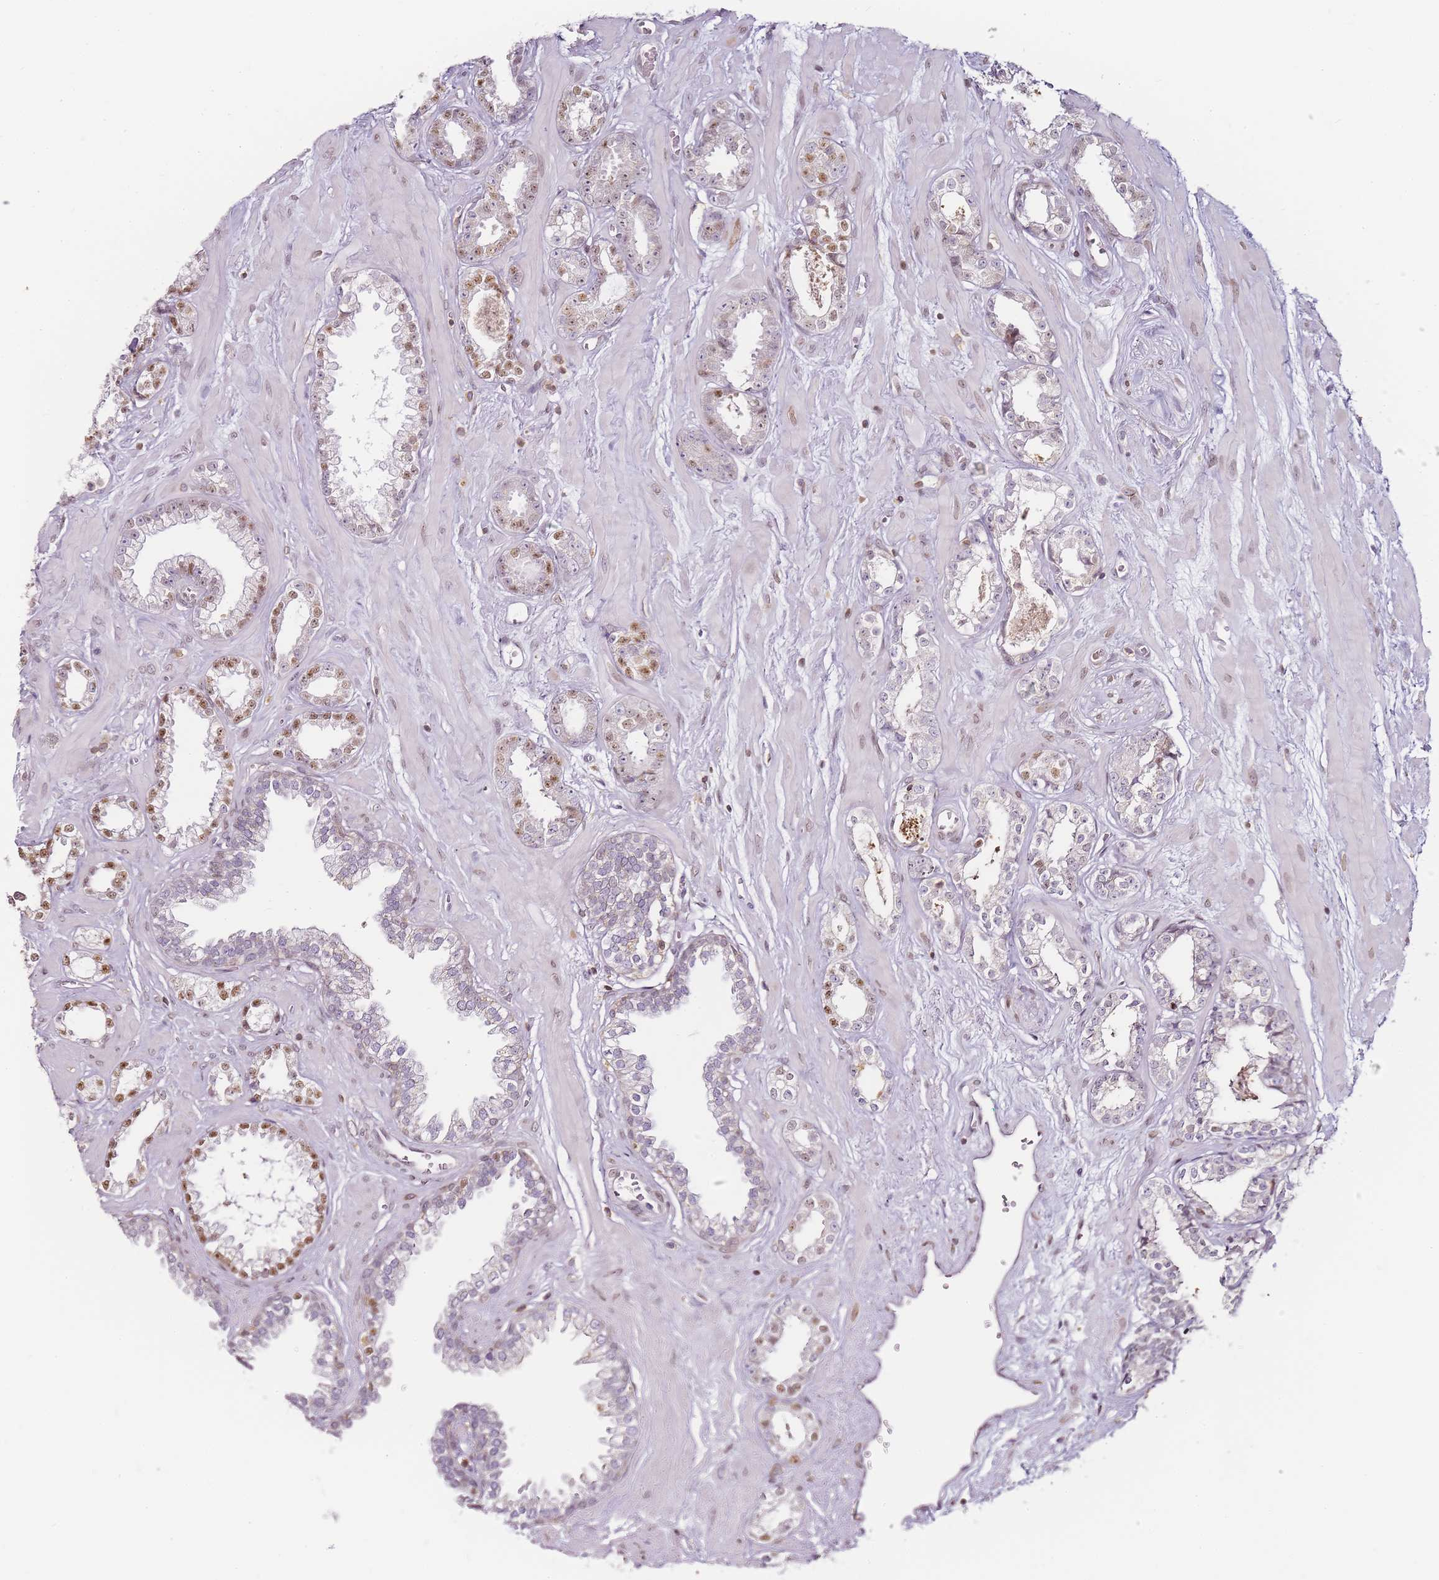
{"staining": {"intensity": "moderate", "quantity": "<25%", "location": "nuclear"}, "tissue": "prostate cancer", "cell_type": "Tumor cells", "image_type": "cancer", "snomed": [{"axis": "morphology", "description": "Adenocarcinoma, Low grade"}, {"axis": "topography", "description": "Prostate"}], "caption": "Prostate cancer (low-grade adenocarcinoma) stained with DAB (3,3'-diaminobenzidine) IHC shows low levels of moderate nuclear positivity in approximately <25% of tumor cells.", "gene": "JAKMIP1", "patient": {"sex": "male", "age": 60}}